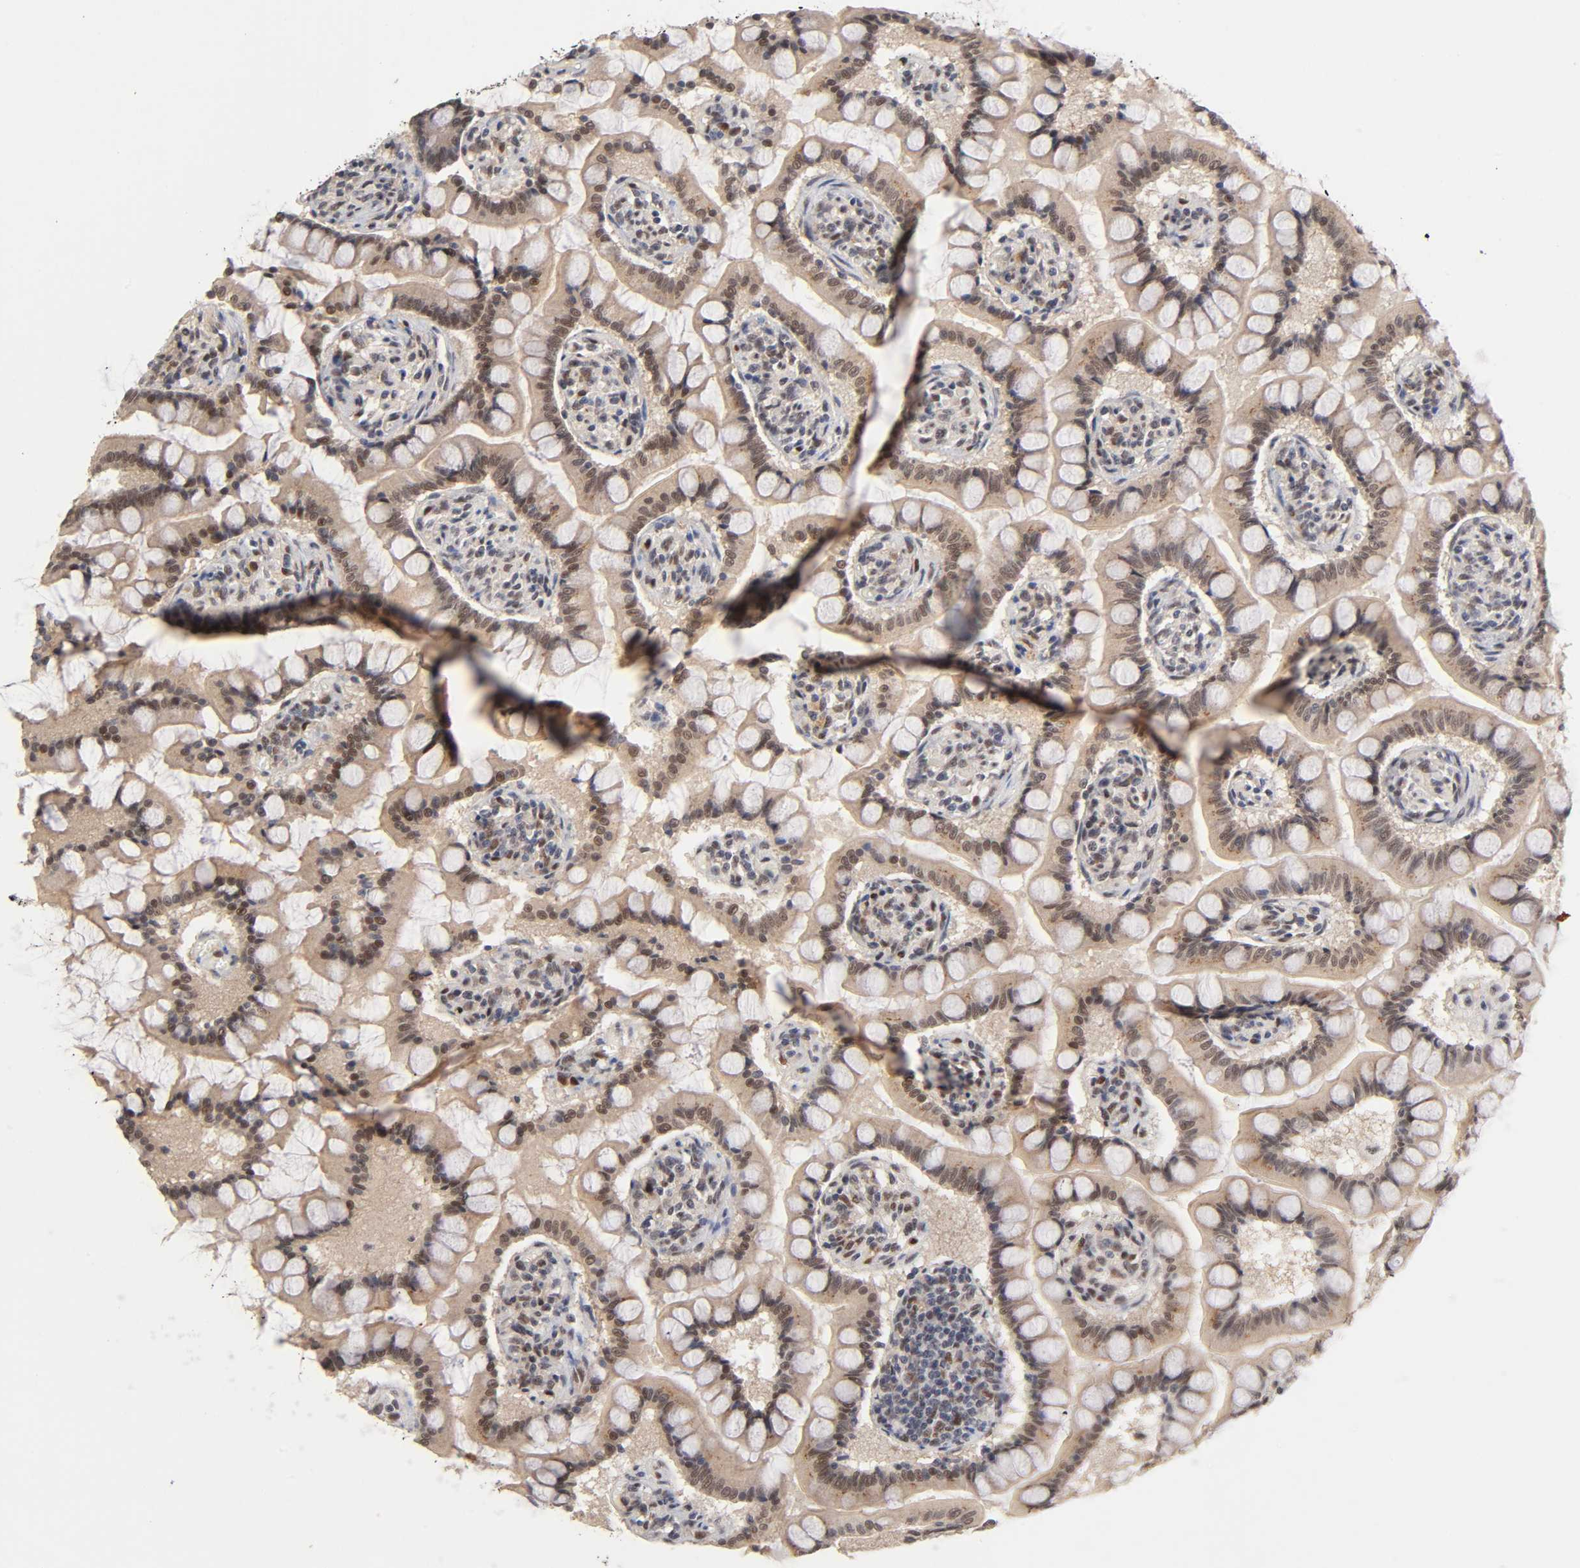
{"staining": {"intensity": "moderate", "quantity": ">75%", "location": "cytoplasmic/membranous,nuclear"}, "tissue": "small intestine", "cell_type": "Glandular cells", "image_type": "normal", "snomed": [{"axis": "morphology", "description": "Normal tissue, NOS"}, {"axis": "topography", "description": "Small intestine"}], "caption": "Small intestine was stained to show a protein in brown. There is medium levels of moderate cytoplasmic/membranous,nuclear positivity in about >75% of glandular cells. The protein is shown in brown color, while the nuclei are stained blue.", "gene": "EP300", "patient": {"sex": "male", "age": 41}}